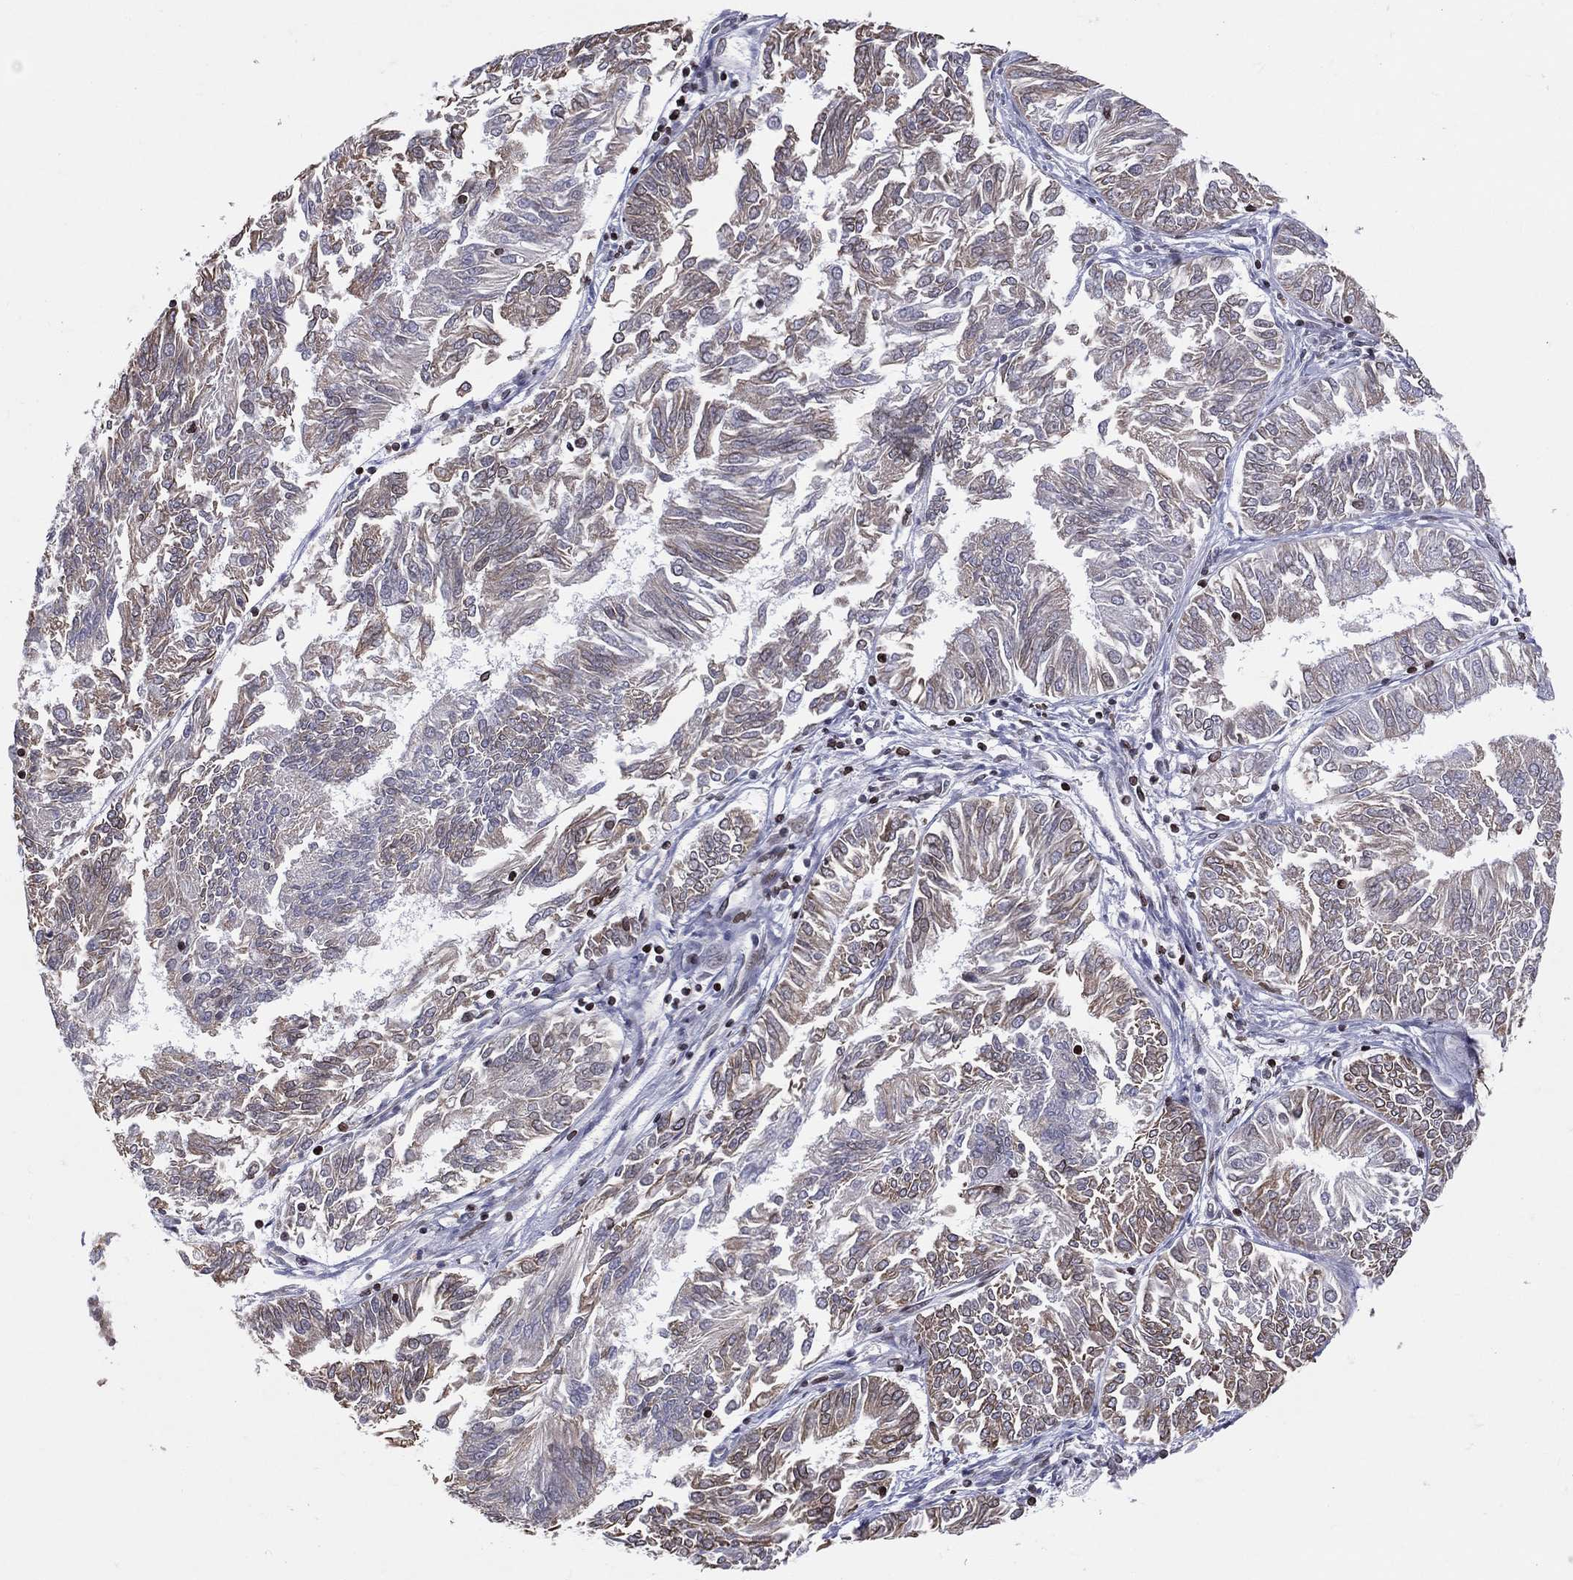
{"staining": {"intensity": "moderate", "quantity": "25%-75%", "location": "cytoplasmic/membranous,nuclear"}, "tissue": "endometrial cancer", "cell_type": "Tumor cells", "image_type": "cancer", "snomed": [{"axis": "morphology", "description": "Adenocarcinoma, NOS"}, {"axis": "topography", "description": "Endometrium"}], "caption": "Tumor cells reveal moderate cytoplasmic/membranous and nuclear staining in about 25%-75% of cells in adenocarcinoma (endometrial).", "gene": "DBF4B", "patient": {"sex": "female", "age": 58}}